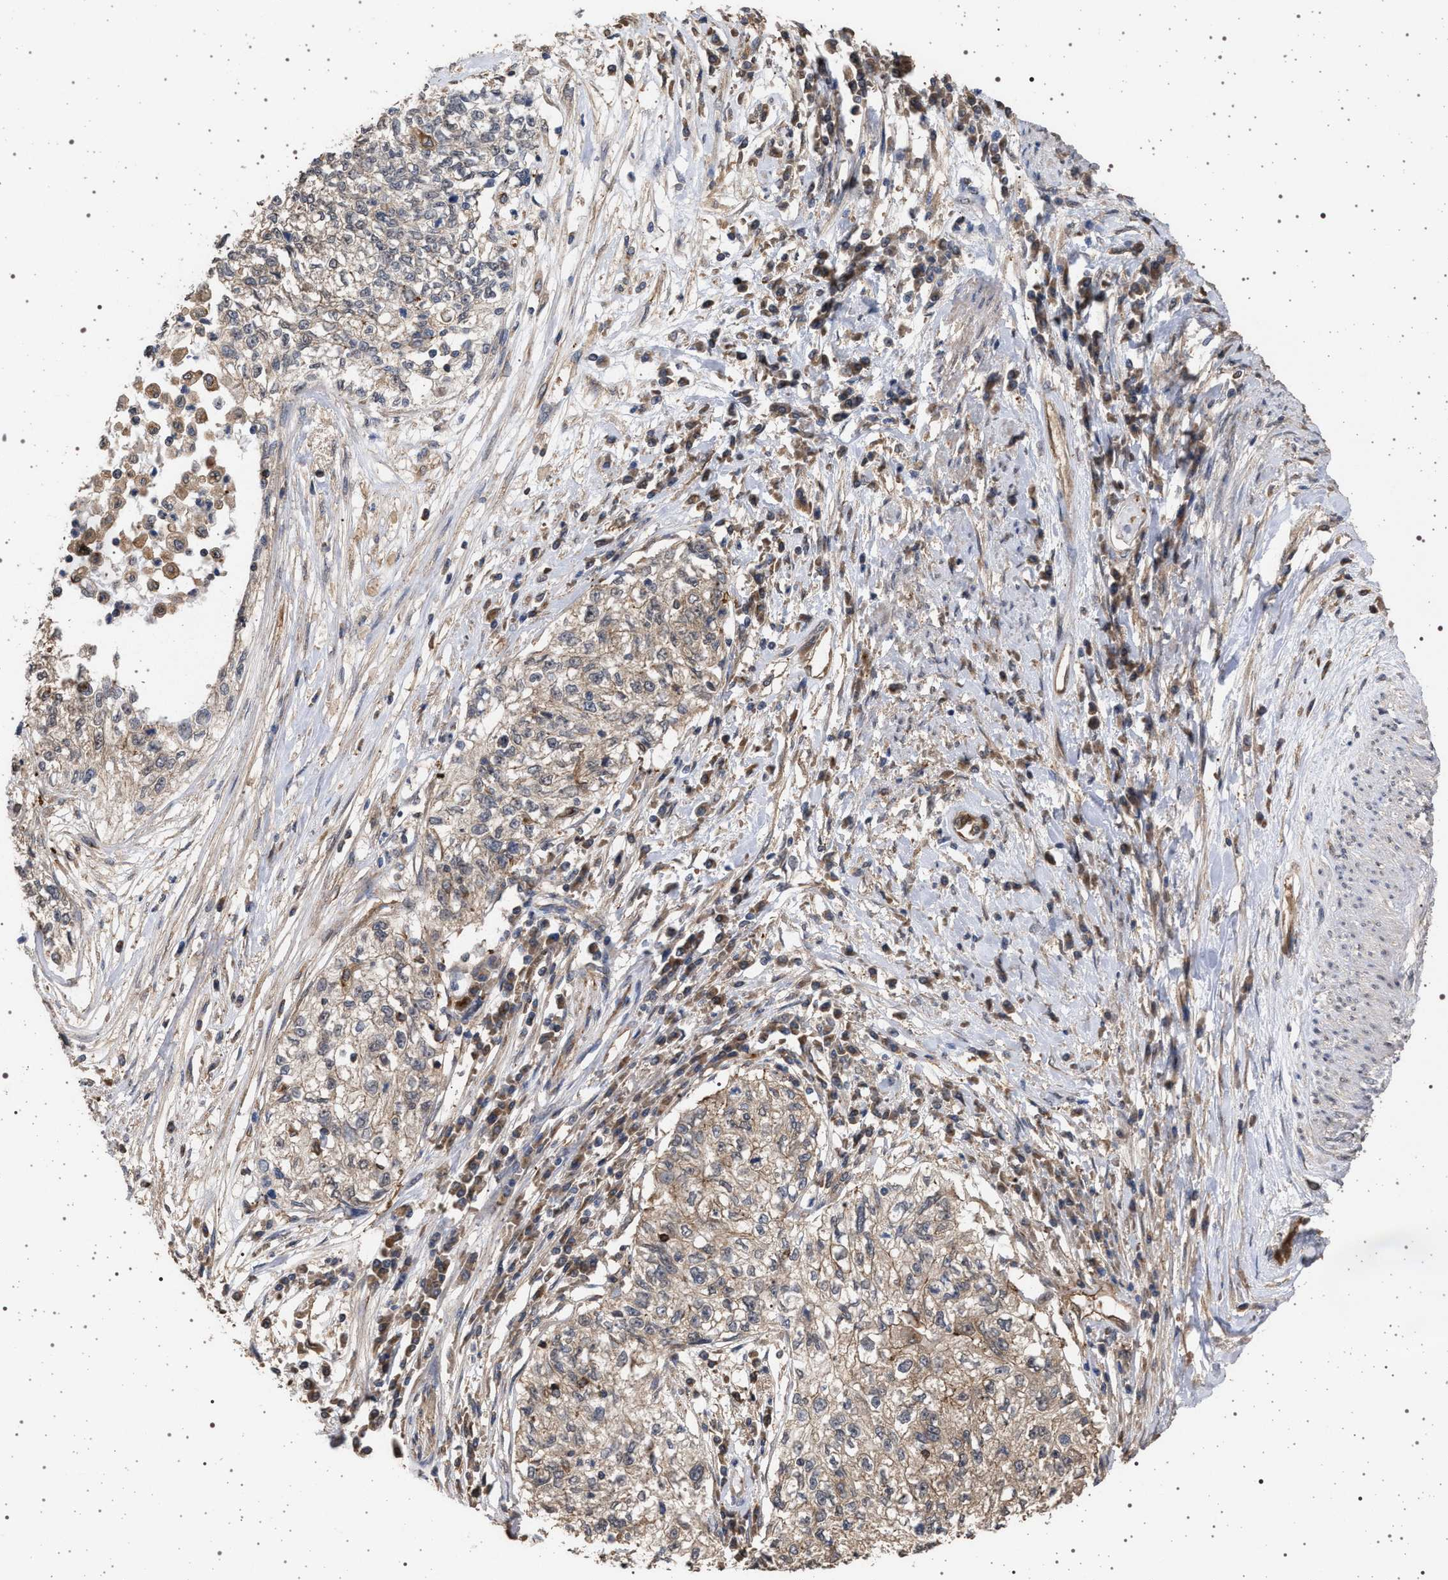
{"staining": {"intensity": "weak", "quantity": ">75%", "location": "cytoplasmic/membranous"}, "tissue": "cervical cancer", "cell_type": "Tumor cells", "image_type": "cancer", "snomed": [{"axis": "morphology", "description": "Squamous cell carcinoma, NOS"}, {"axis": "topography", "description": "Cervix"}], "caption": "Weak cytoplasmic/membranous expression is seen in about >75% of tumor cells in cervical squamous cell carcinoma.", "gene": "IFT20", "patient": {"sex": "female", "age": 57}}